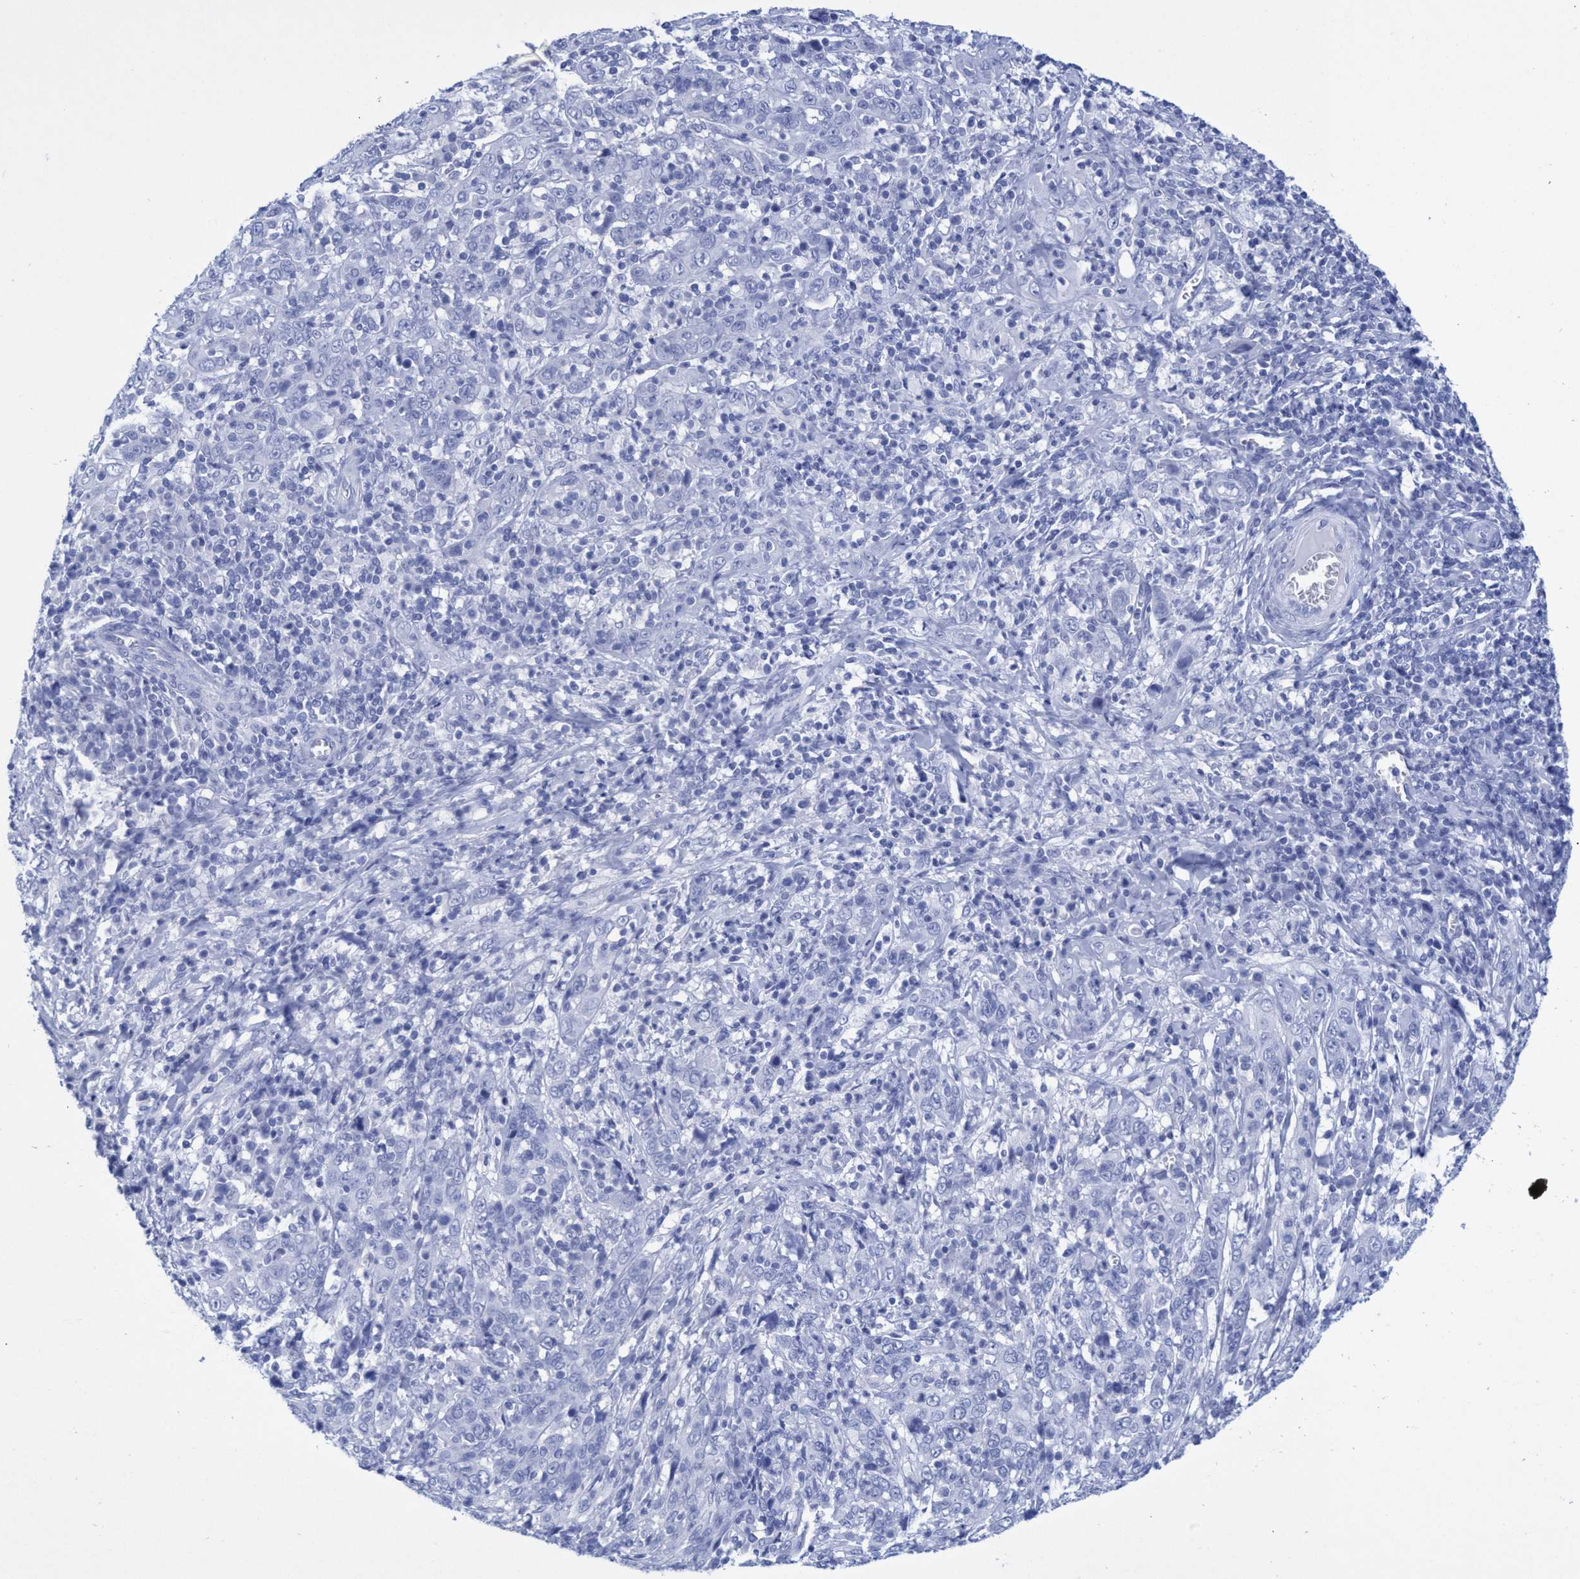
{"staining": {"intensity": "negative", "quantity": "none", "location": "none"}, "tissue": "cervical cancer", "cell_type": "Tumor cells", "image_type": "cancer", "snomed": [{"axis": "morphology", "description": "Squamous cell carcinoma, NOS"}, {"axis": "topography", "description": "Cervix"}], "caption": "Tumor cells are negative for brown protein staining in cervical squamous cell carcinoma.", "gene": "INSL6", "patient": {"sex": "female", "age": 46}}